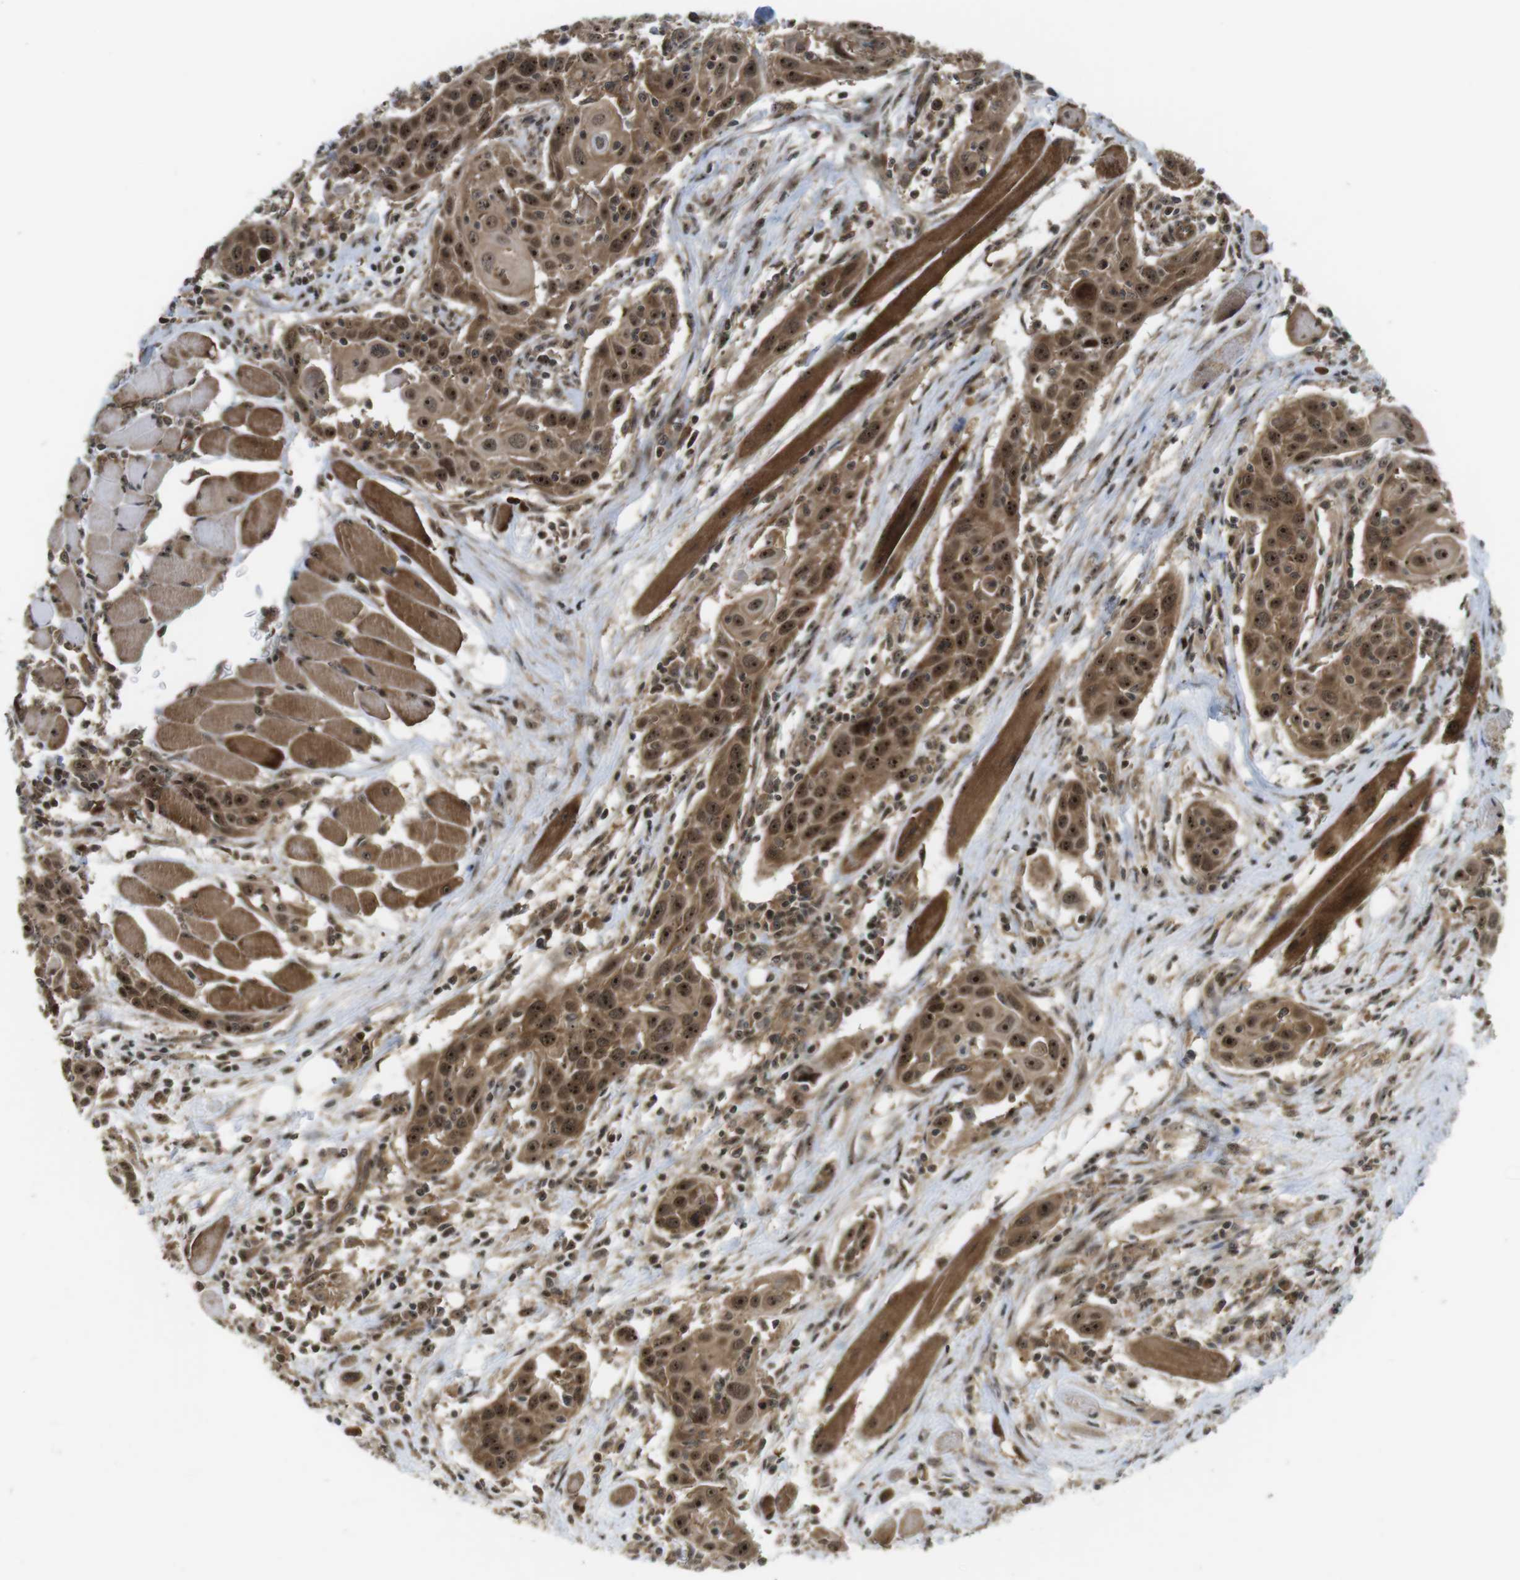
{"staining": {"intensity": "strong", "quantity": ">75%", "location": "cytoplasmic/membranous,nuclear"}, "tissue": "head and neck cancer", "cell_type": "Tumor cells", "image_type": "cancer", "snomed": [{"axis": "morphology", "description": "Squamous cell carcinoma, NOS"}, {"axis": "topography", "description": "Oral tissue"}, {"axis": "topography", "description": "Head-Neck"}], "caption": "Brown immunohistochemical staining in head and neck cancer displays strong cytoplasmic/membranous and nuclear staining in approximately >75% of tumor cells.", "gene": "CC2D1A", "patient": {"sex": "female", "age": 50}}